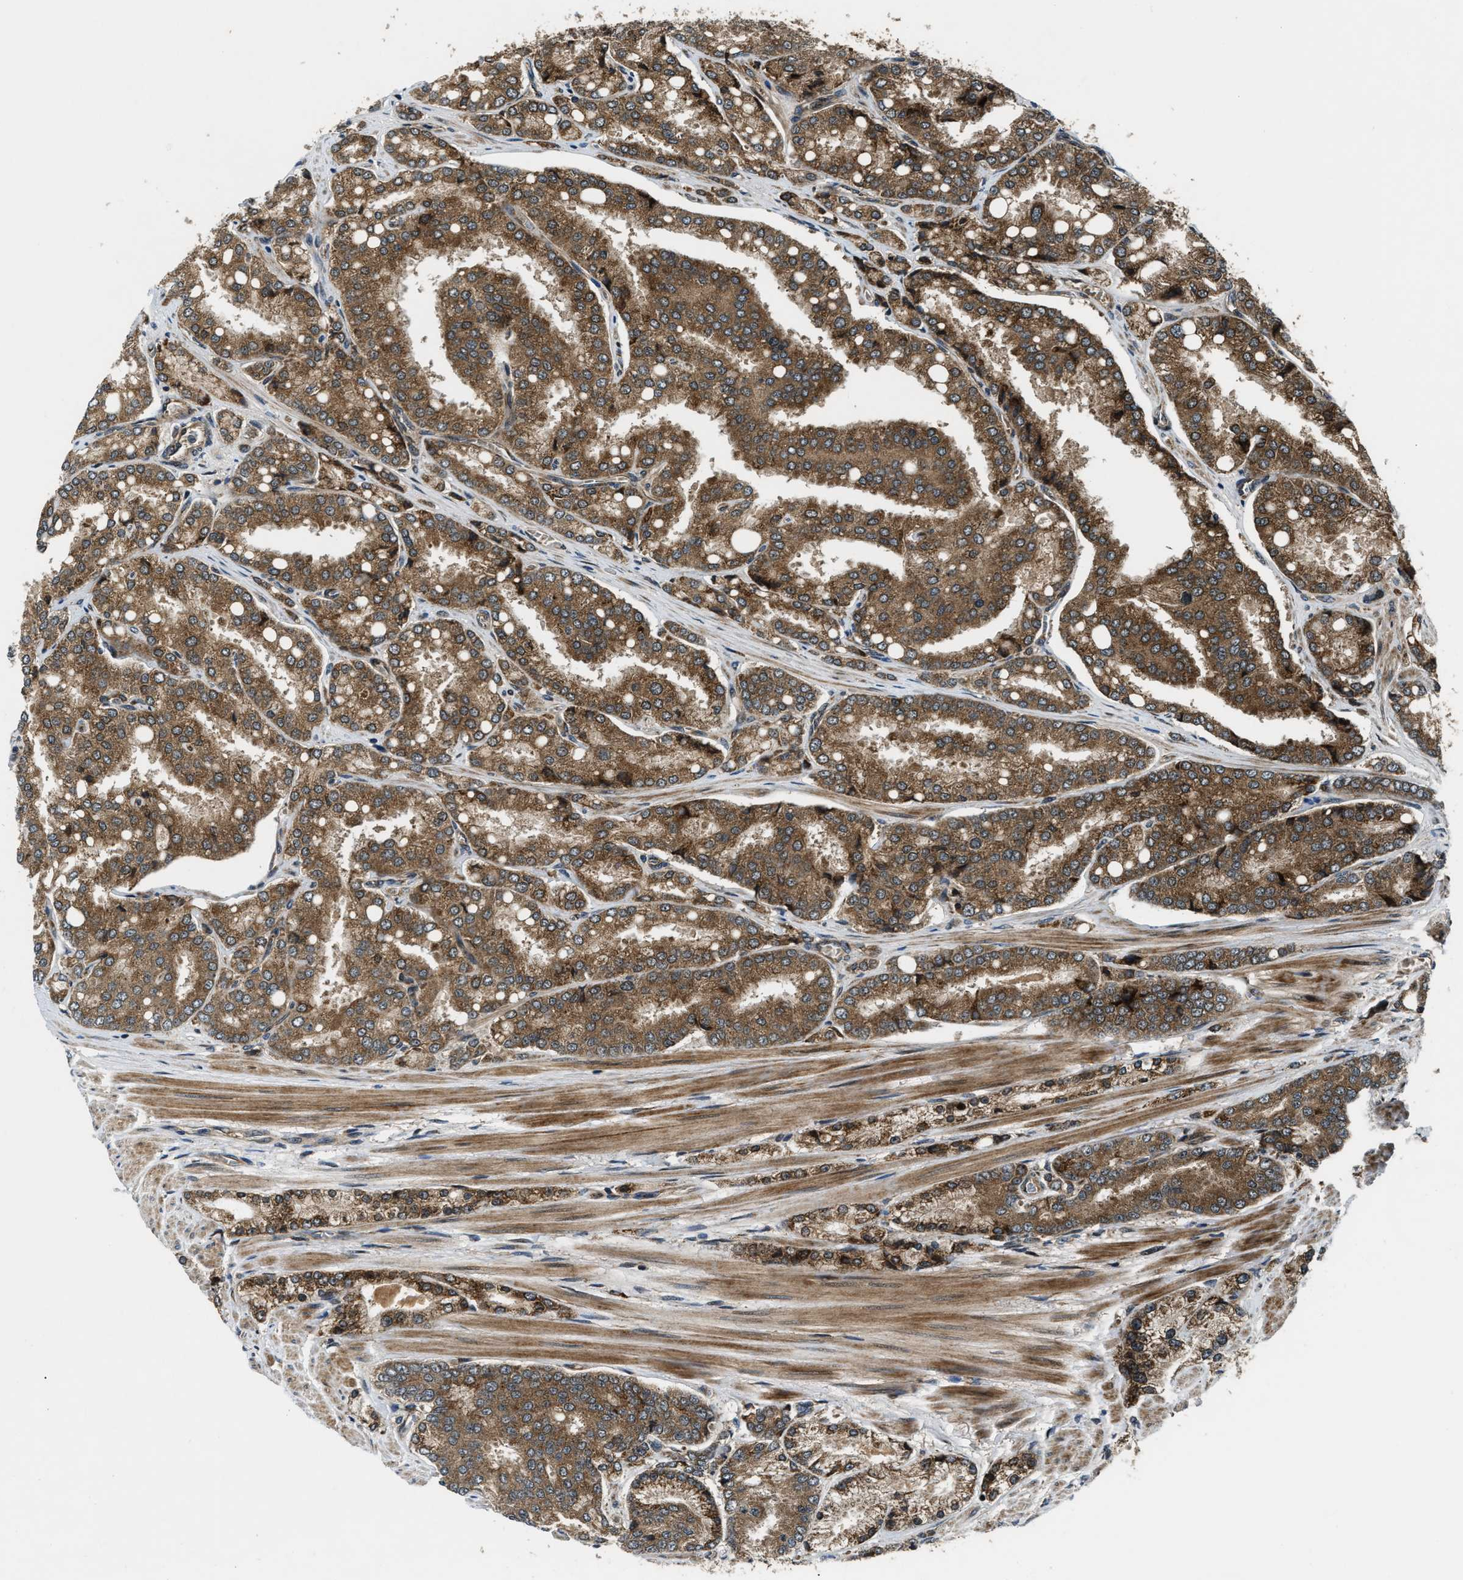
{"staining": {"intensity": "moderate", "quantity": ">75%", "location": "cytoplasmic/membranous"}, "tissue": "prostate cancer", "cell_type": "Tumor cells", "image_type": "cancer", "snomed": [{"axis": "morphology", "description": "Adenocarcinoma, High grade"}, {"axis": "topography", "description": "Prostate"}], "caption": "This micrograph demonstrates prostate adenocarcinoma (high-grade) stained with IHC to label a protein in brown. The cytoplasmic/membranous of tumor cells show moderate positivity for the protein. Nuclei are counter-stained blue.", "gene": "PNPLA8", "patient": {"sex": "male", "age": 50}}